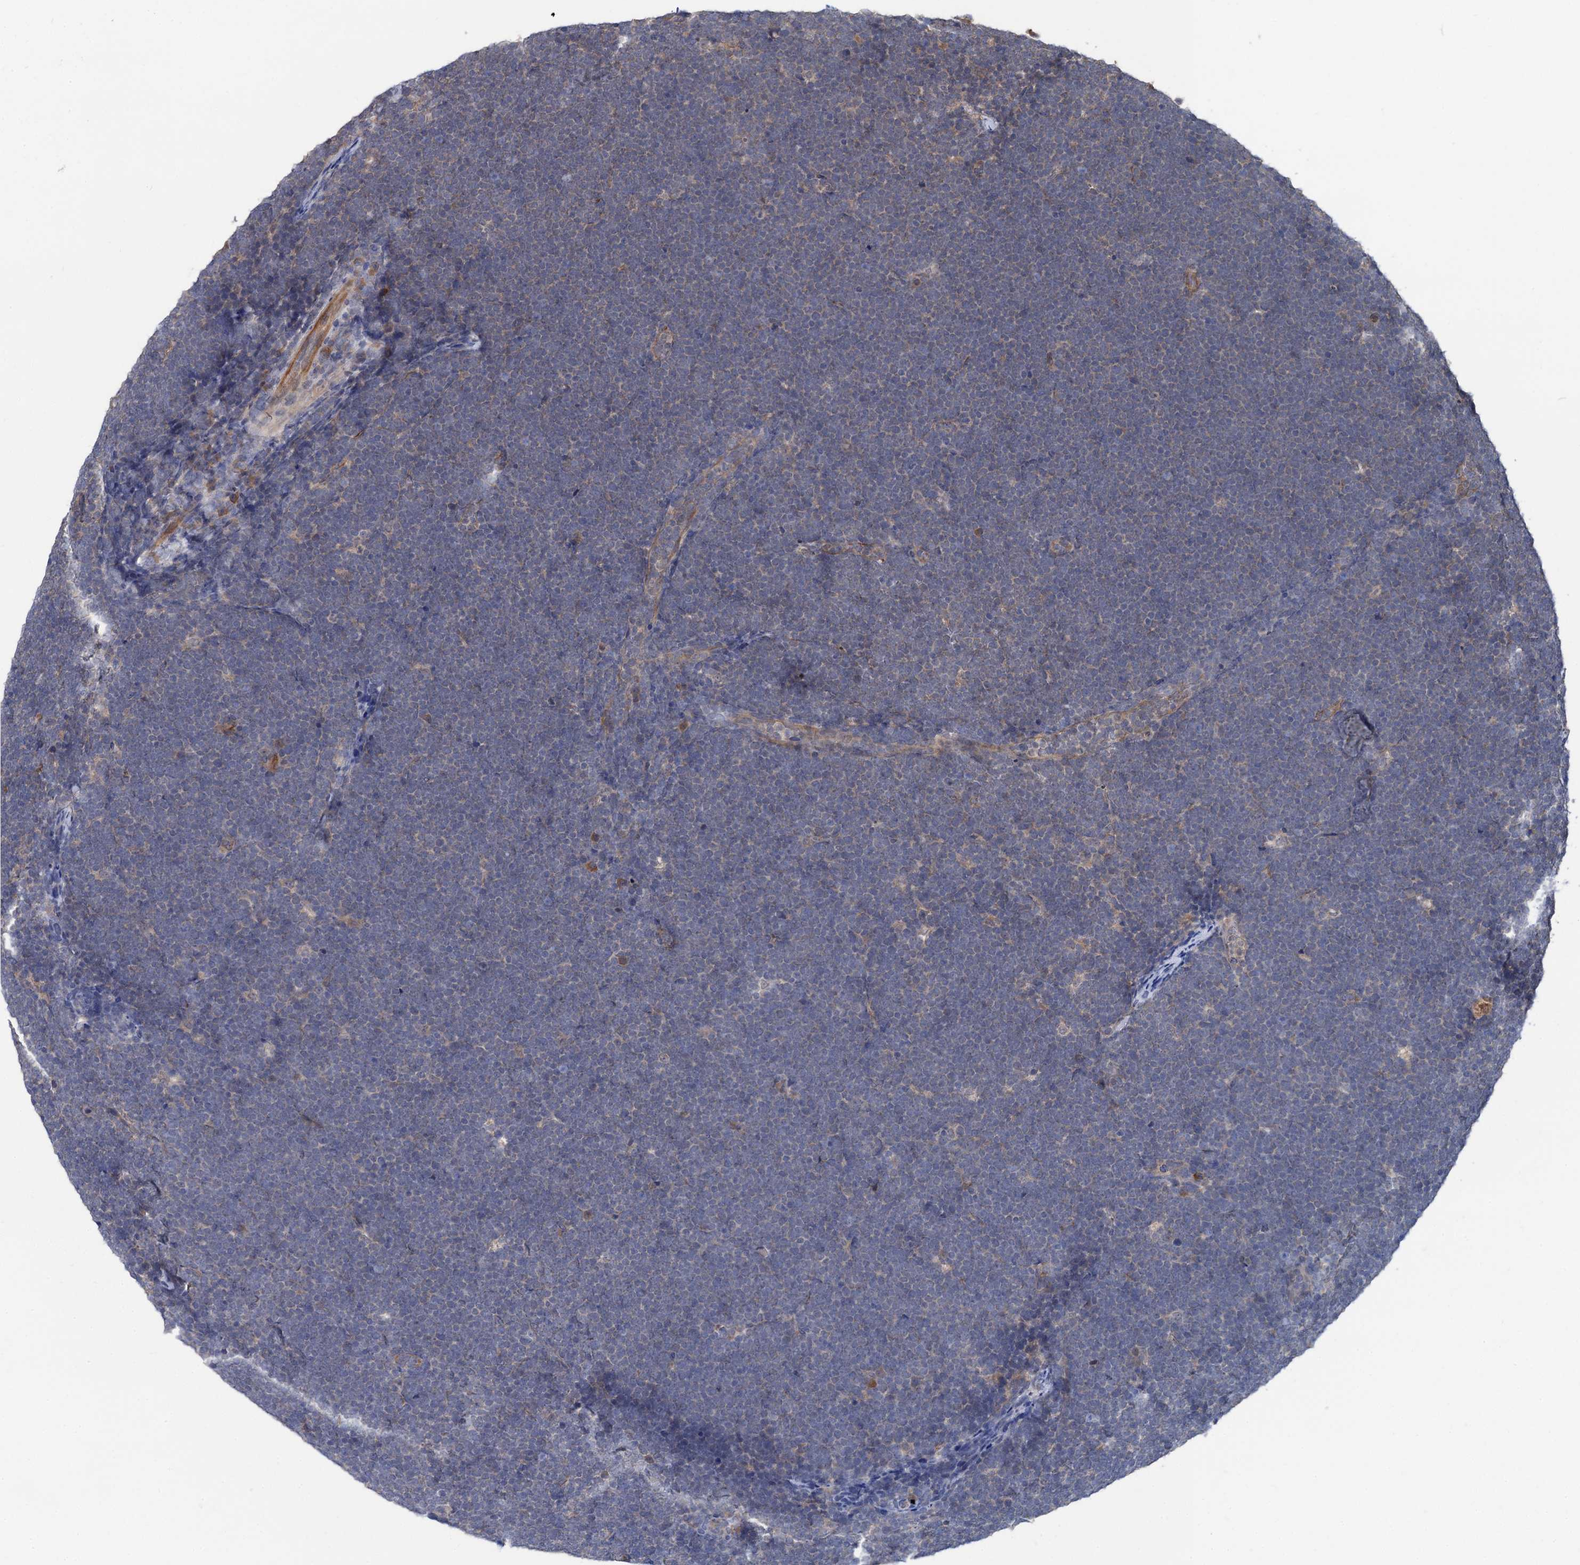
{"staining": {"intensity": "negative", "quantity": "none", "location": "none"}, "tissue": "lymphoma", "cell_type": "Tumor cells", "image_type": "cancer", "snomed": [{"axis": "morphology", "description": "Malignant lymphoma, non-Hodgkin's type, High grade"}, {"axis": "topography", "description": "Lymph node"}], "caption": "This is a micrograph of immunohistochemistry staining of lymphoma, which shows no positivity in tumor cells.", "gene": "TEX9", "patient": {"sex": "male", "age": 13}}